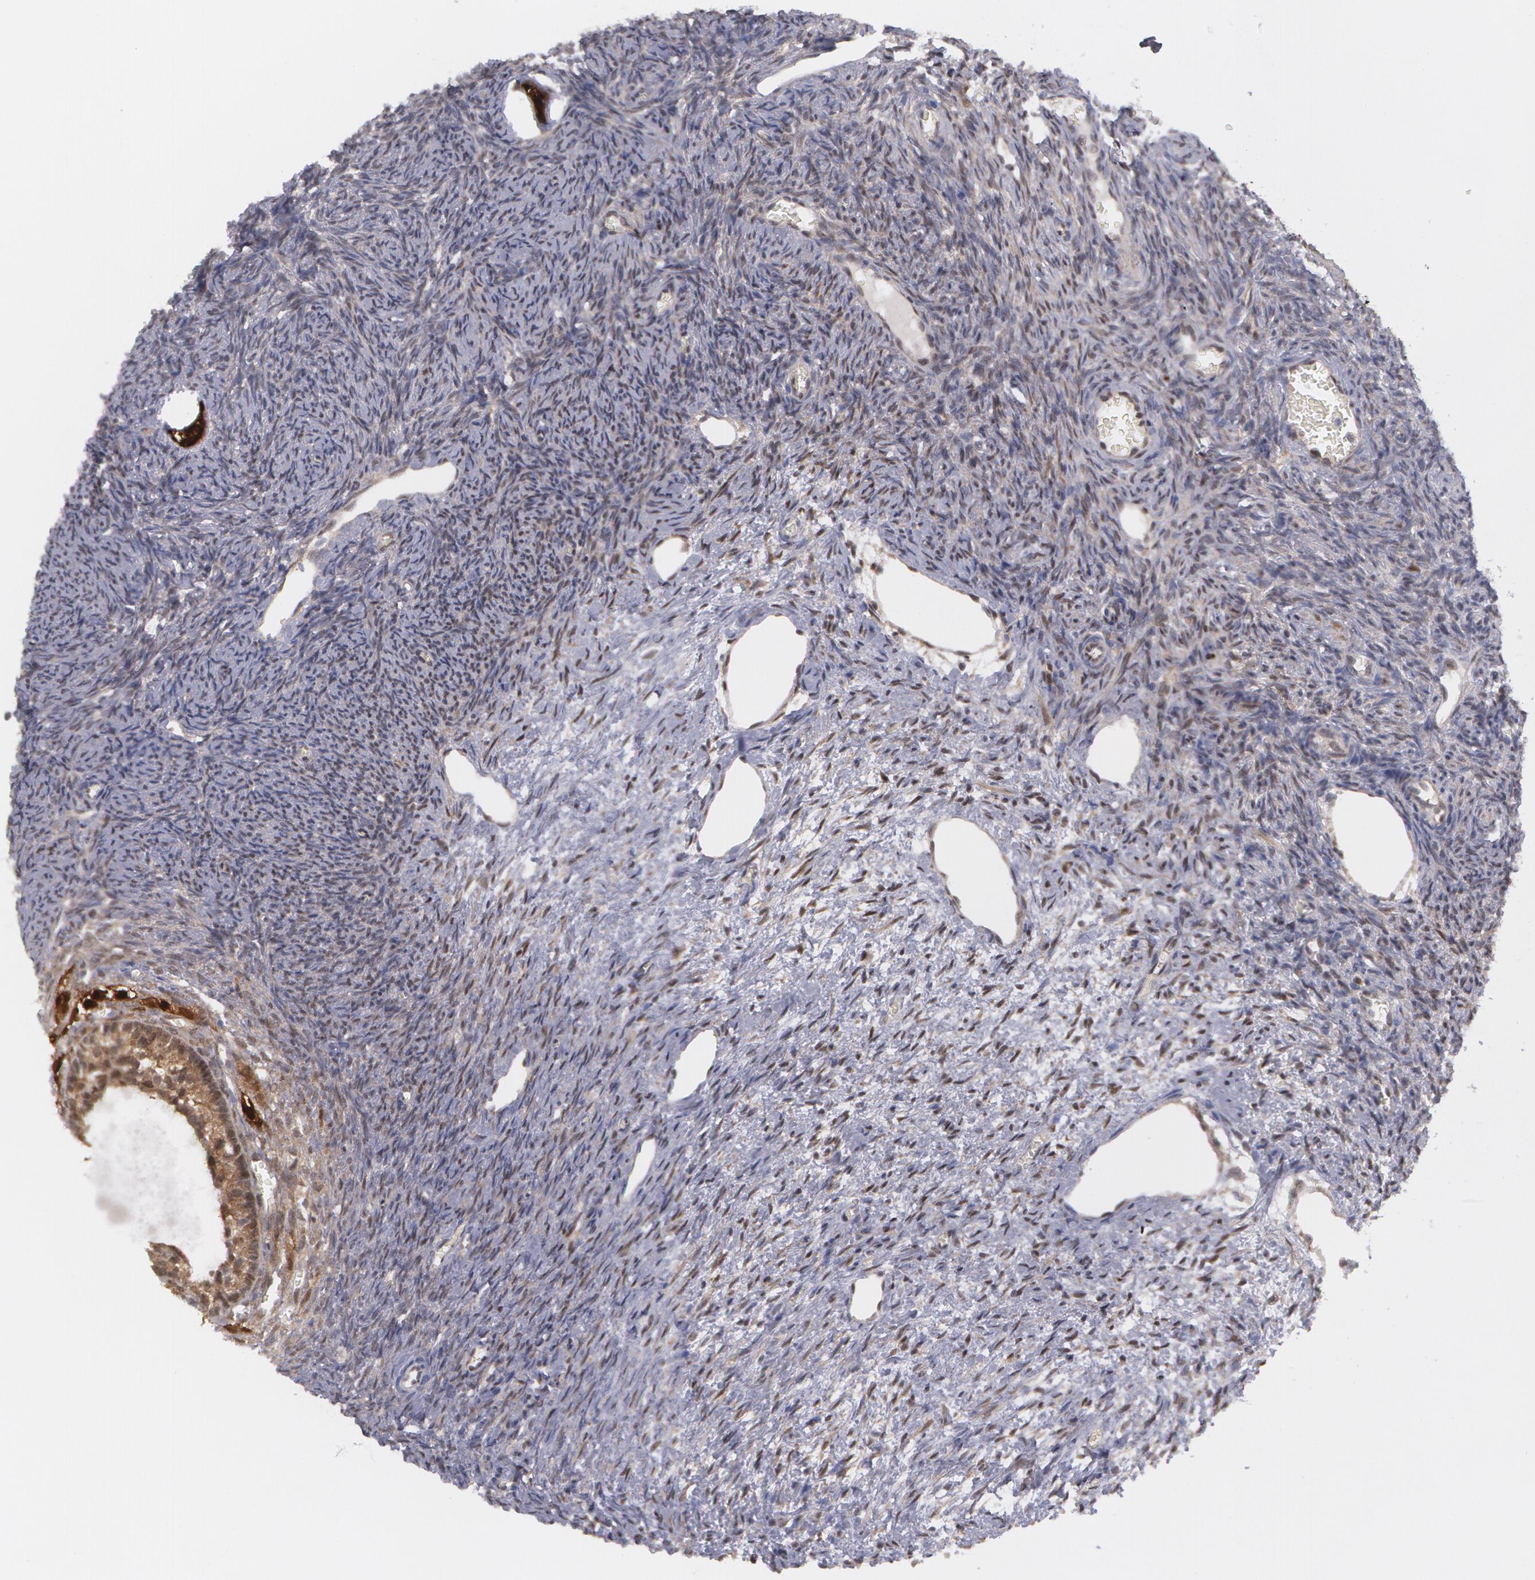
{"staining": {"intensity": "weak", "quantity": ">75%", "location": "cytoplasmic/membranous"}, "tissue": "ovary", "cell_type": "Follicle cells", "image_type": "normal", "snomed": [{"axis": "morphology", "description": "Normal tissue, NOS"}, {"axis": "topography", "description": "Ovary"}], "caption": "Brown immunohistochemical staining in unremarkable ovary shows weak cytoplasmic/membranous staining in about >75% of follicle cells.", "gene": "TXNRD1", "patient": {"sex": "female", "age": 27}}